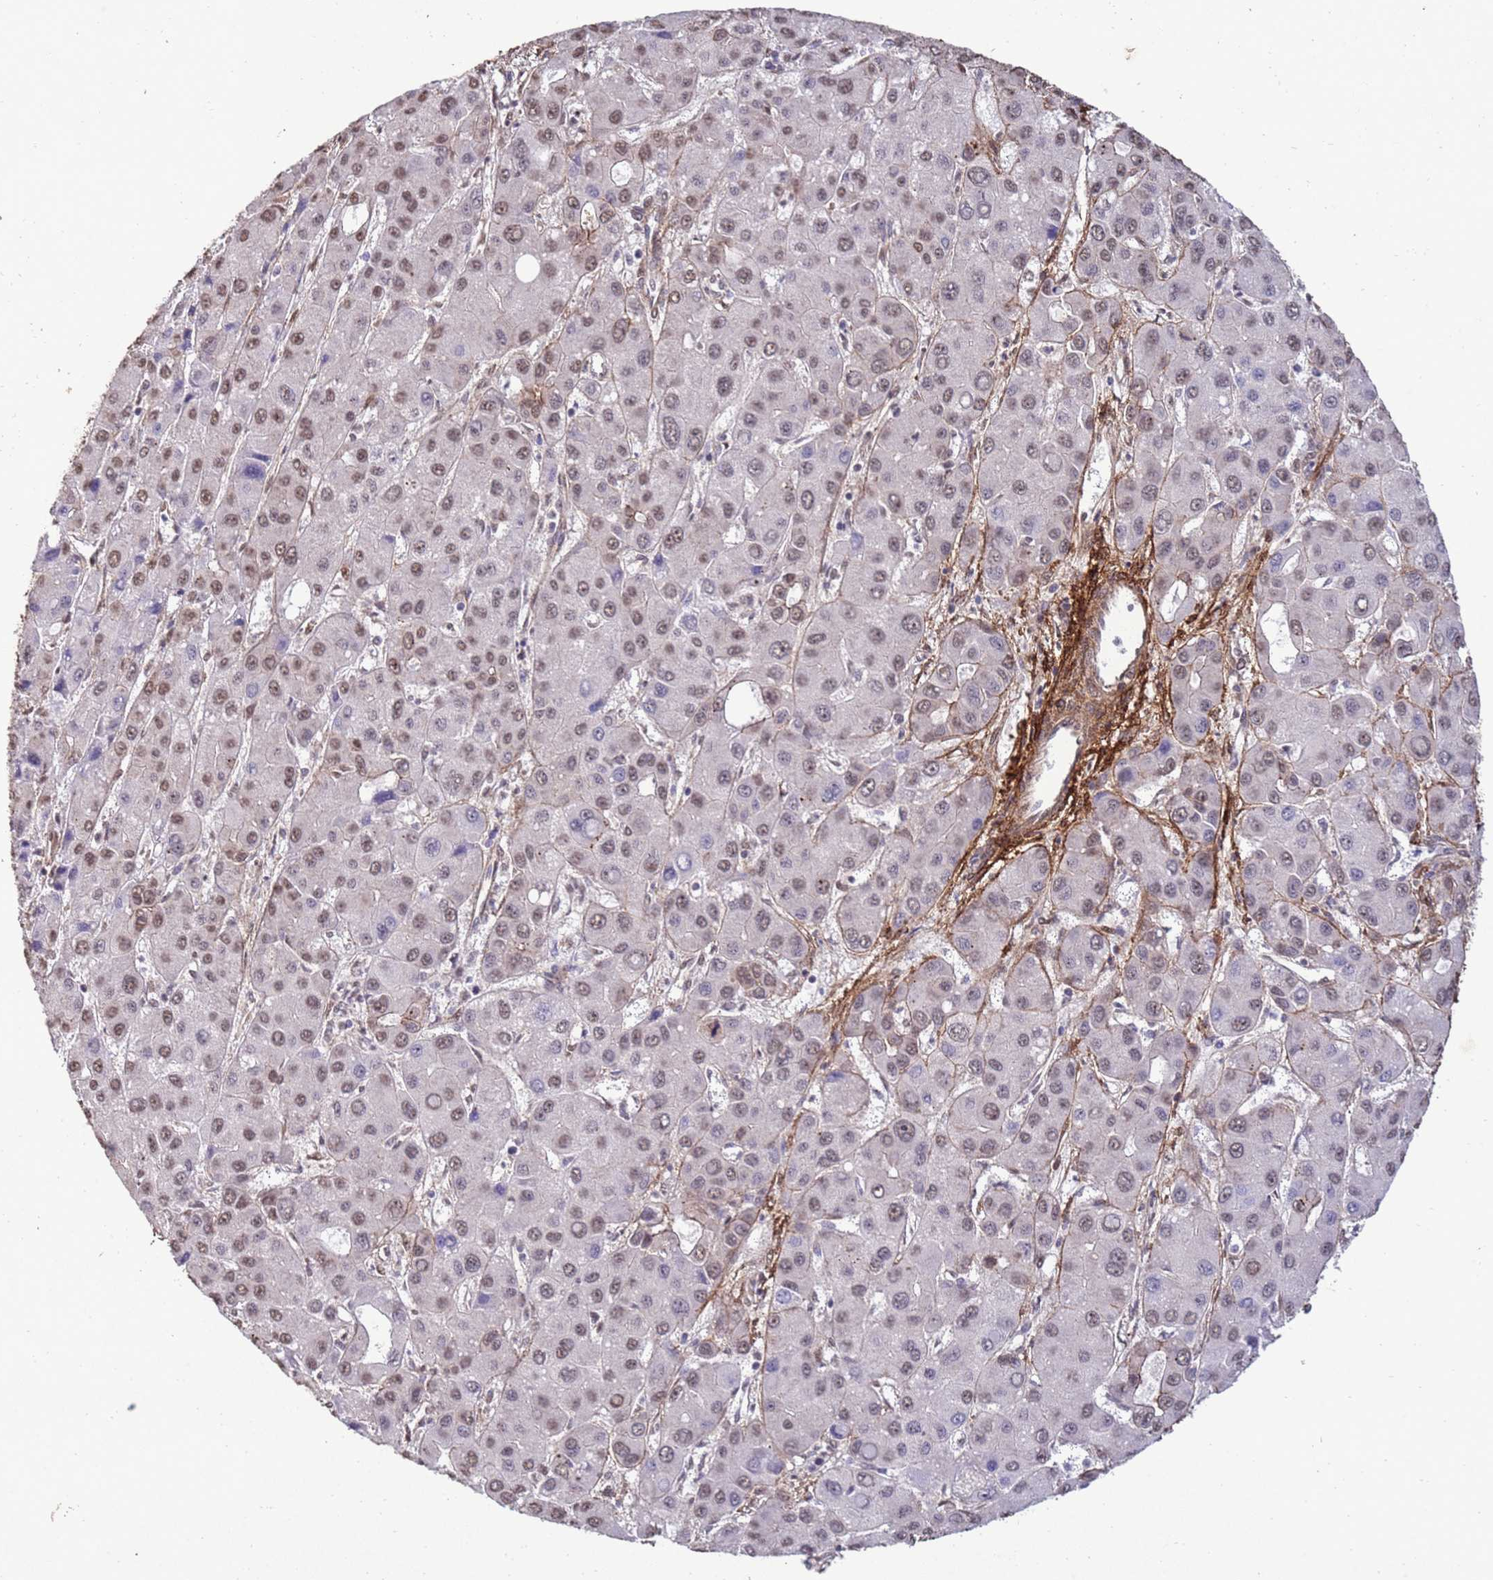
{"staining": {"intensity": "moderate", "quantity": ">75%", "location": "nuclear"}, "tissue": "liver cancer", "cell_type": "Tumor cells", "image_type": "cancer", "snomed": [{"axis": "morphology", "description": "Carcinoma, Hepatocellular, NOS"}, {"axis": "topography", "description": "Liver"}], "caption": "About >75% of tumor cells in hepatocellular carcinoma (liver) demonstrate moderate nuclear protein staining as visualized by brown immunohistochemical staining.", "gene": "TRIP6", "patient": {"sex": "male", "age": 55}}